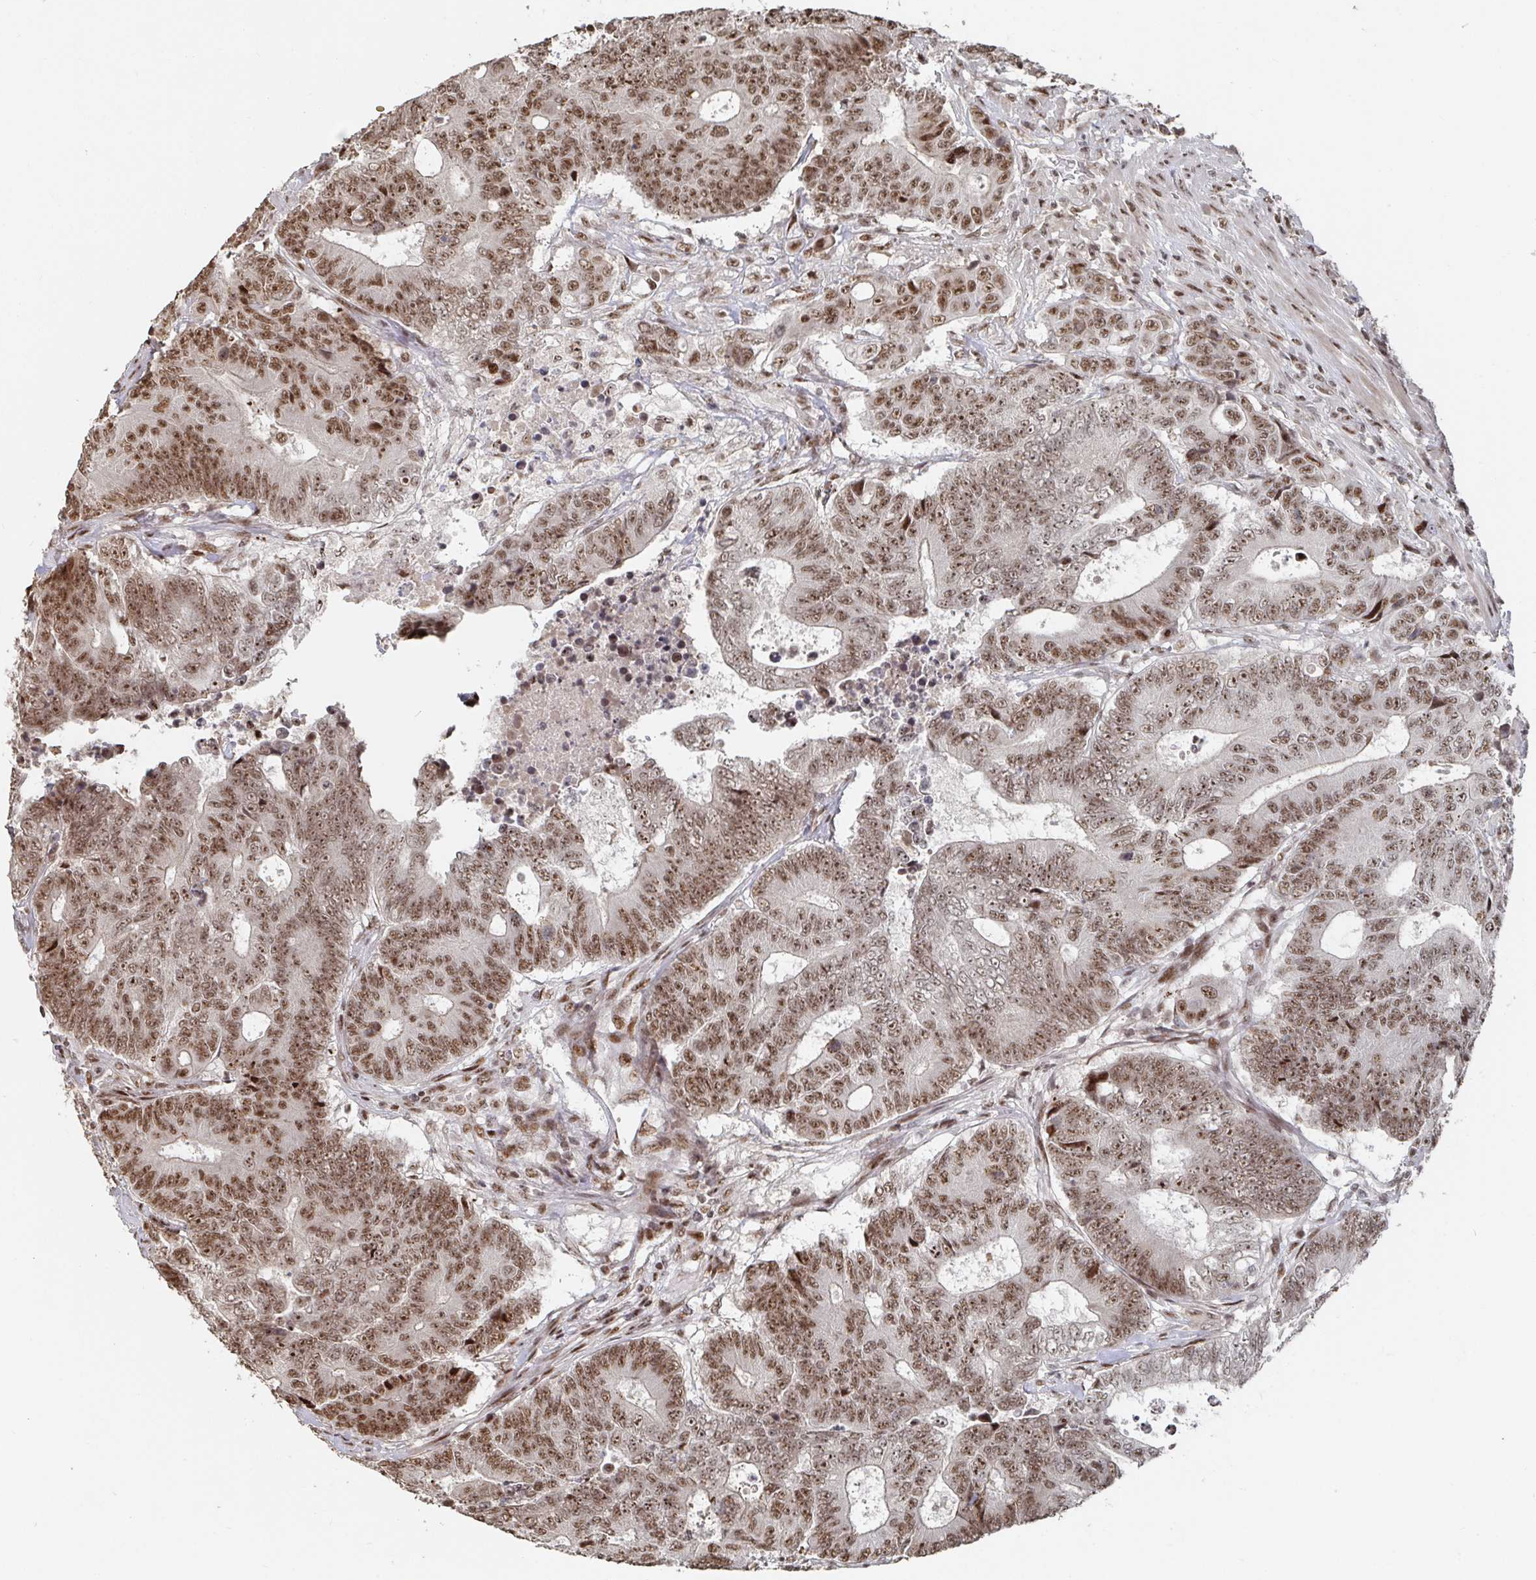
{"staining": {"intensity": "moderate", "quantity": ">75%", "location": "nuclear"}, "tissue": "colorectal cancer", "cell_type": "Tumor cells", "image_type": "cancer", "snomed": [{"axis": "morphology", "description": "Adenocarcinoma, NOS"}, {"axis": "topography", "description": "Colon"}], "caption": "Protein analysis of colorectal cancer (adenocarcinoma) tissue exhibits moderate nuclear positivity in approximately >75% of tumor cells.", "gene": "ZDHHC12", "patient": {"sex": "female", "age": 48}}